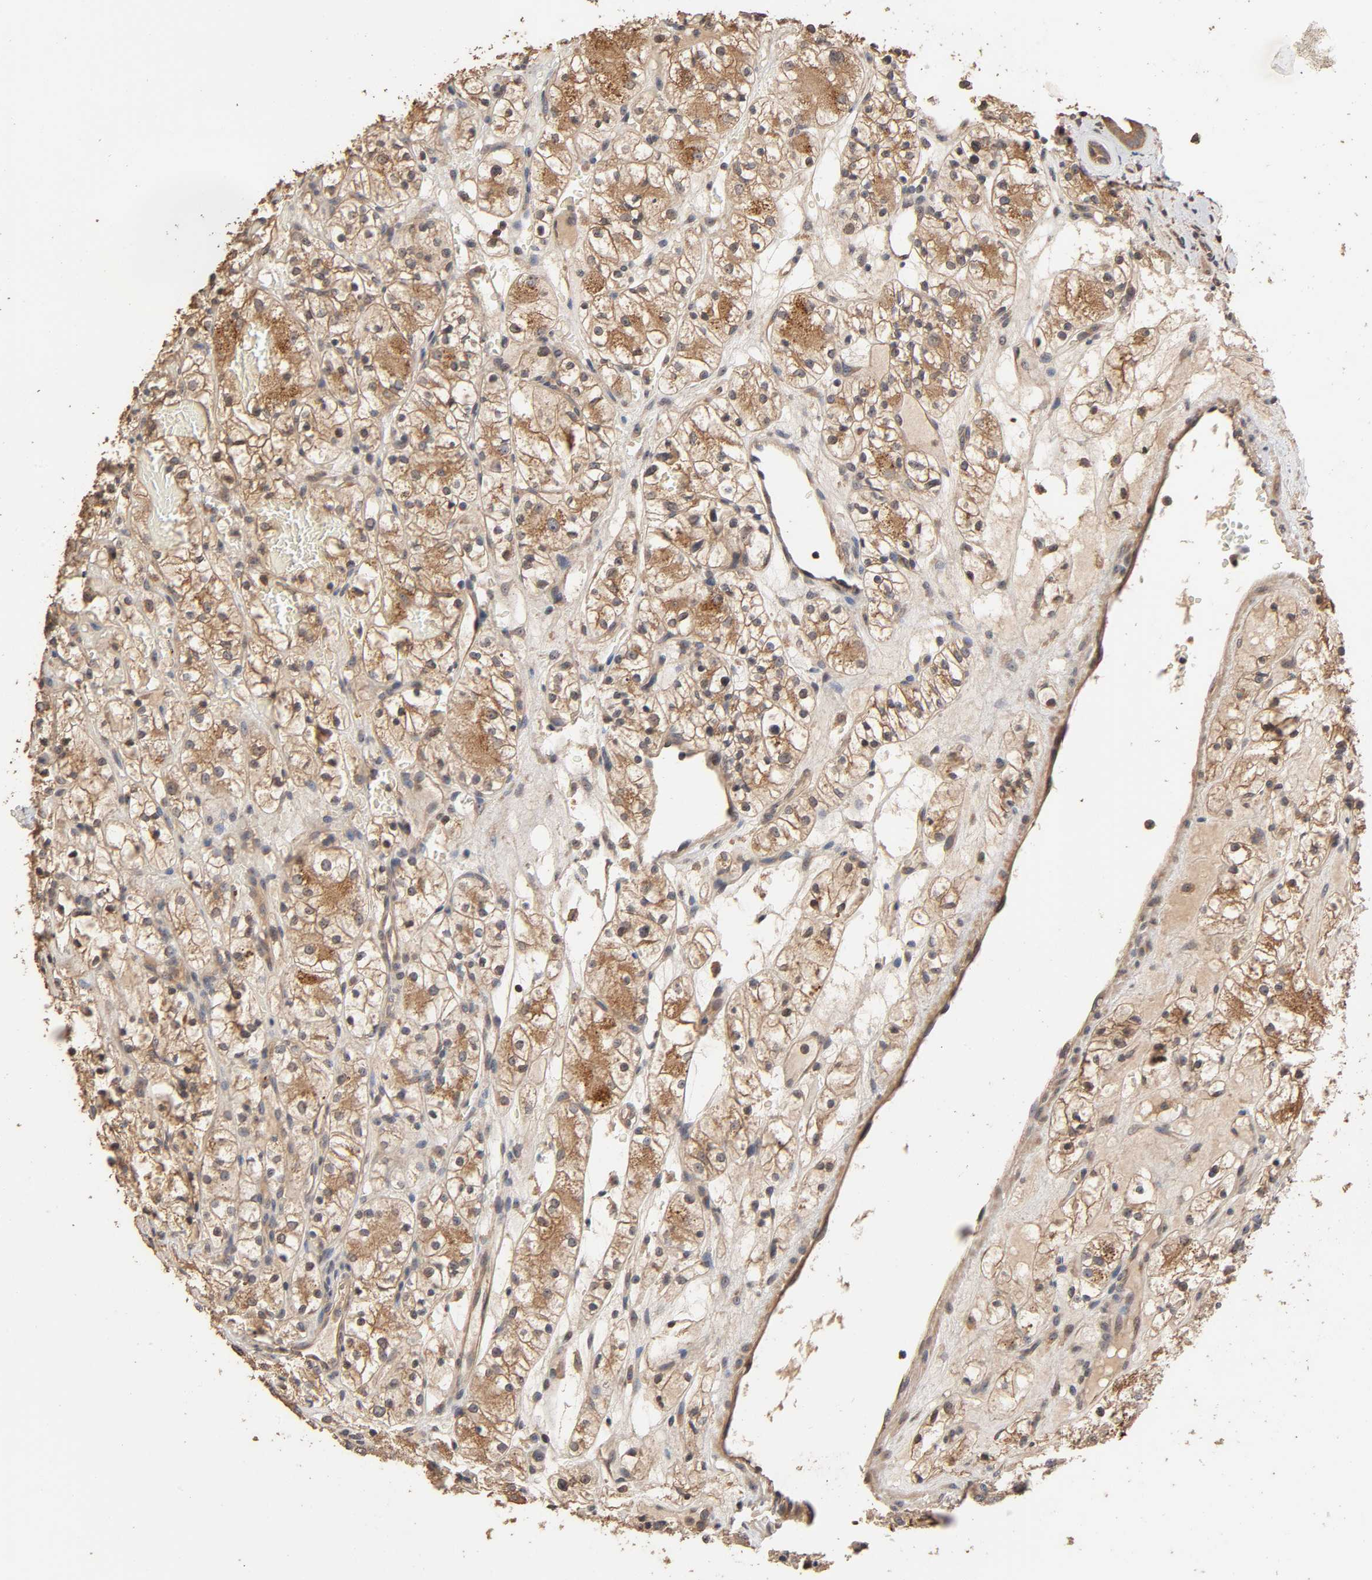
{"staining": {"intensity": "weak", "quantity": "25%-75%", "location": "cytoplasmic/membranous"}, "tissue": "renal cancer", "cell_type": "Tumor cells", "image_type": "cancer", "snomed": [{"axis": "morphology", "description": "Adenocarcinoma, NOS"}, {"axis": "topography", "description": "Kidney"}], "caption": "A brown stain labels weak cytoplasmic/membranous staining of a protein in renal adenocarcinoma tumor cells.", "gene": "ARHGEF7", "patient": {"sex": "female", "age": 60}}